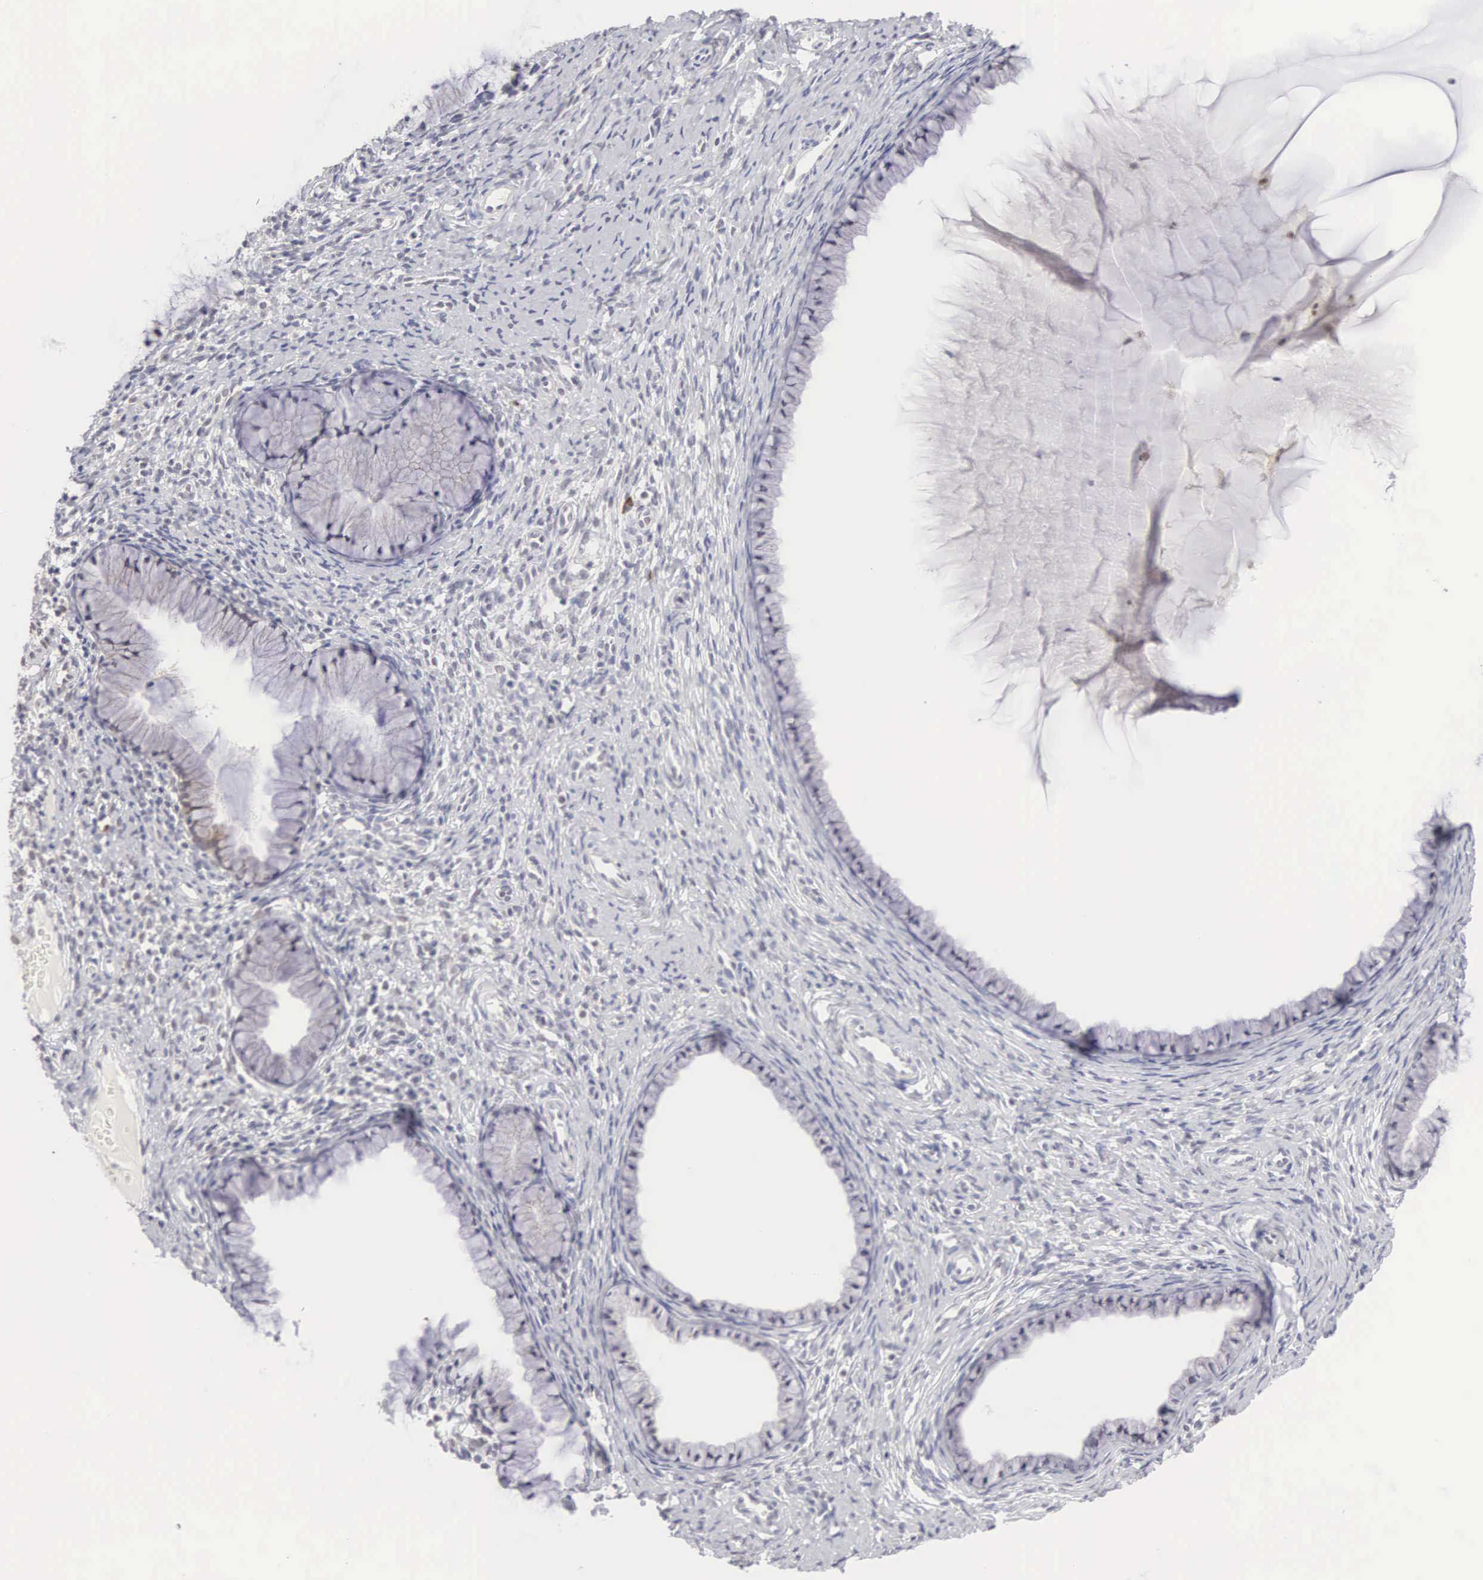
{"staining": {"intensity": "weak", "quantity": "<25%", "location": "nuclear"}, "tissue": "cervix", "cell_type": "Glandular cells", "image_type": "normal", "snomed": [{"axis": "morphology", "description": "Normal tissue, NOS"}, {"axis": "topography", "description": "Cervix"}], "caption": "DAB immunohistochemical staining of benign cervix reveals no significant positivity in glandular cells.", "gene": "MNAT1", "patient": {"sex": "female", "age": 70}}